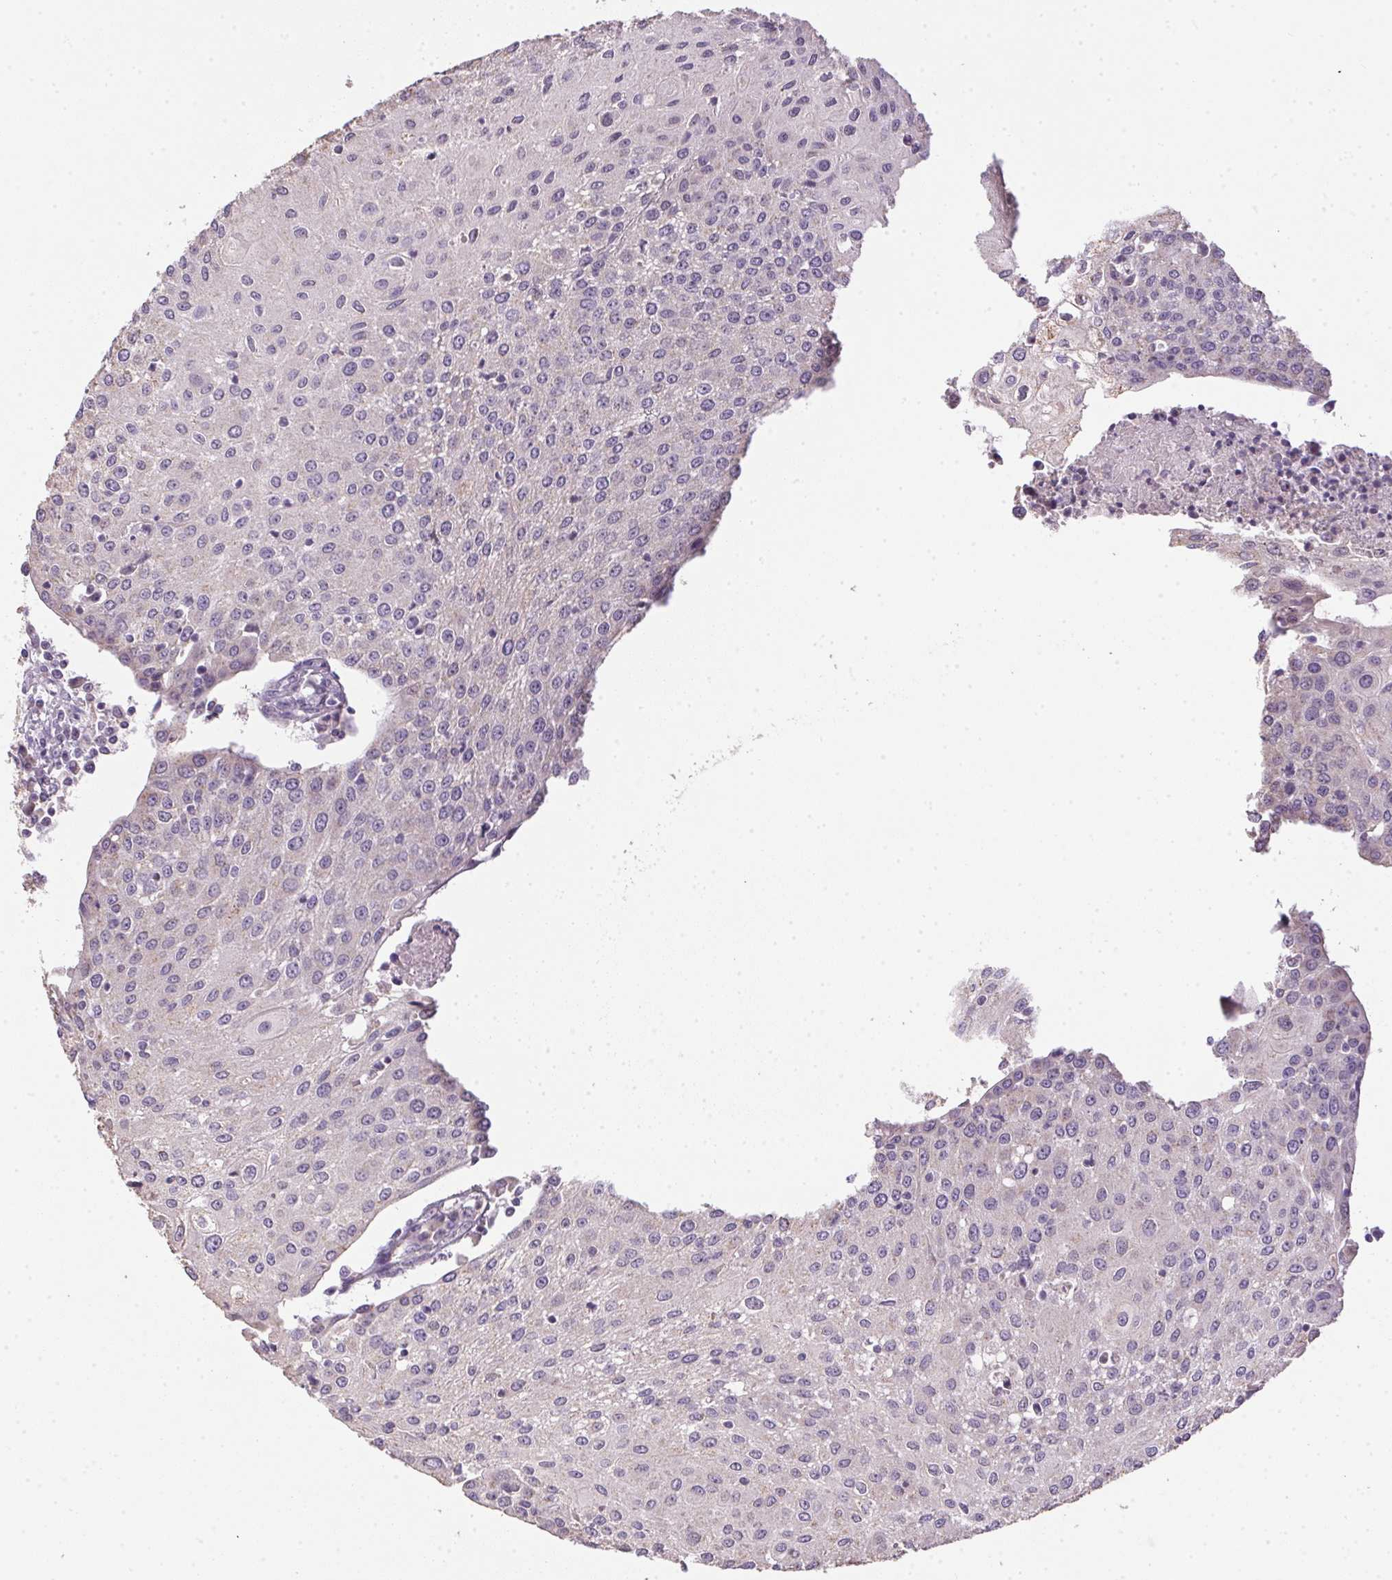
{"staining": {"intensity": "negative", "quantity": "none", "location": "none"}, "tissue": "urothelial cancer", "cell_type": "Tumor cells", "image_type": "cancer", "snomed": [{"axis": "morphology", "description": "Urothelial carcinoma, High grade"}, {"axis": "topography", "description": "Urinary bladder"}], "caption": "IHC photomicrograph of urothelial cancer stained for a protein (brown), which reveals no staining in tumor cells.", "gene": "SPACA9", "patient": {"sex": "female", "age": 85}}